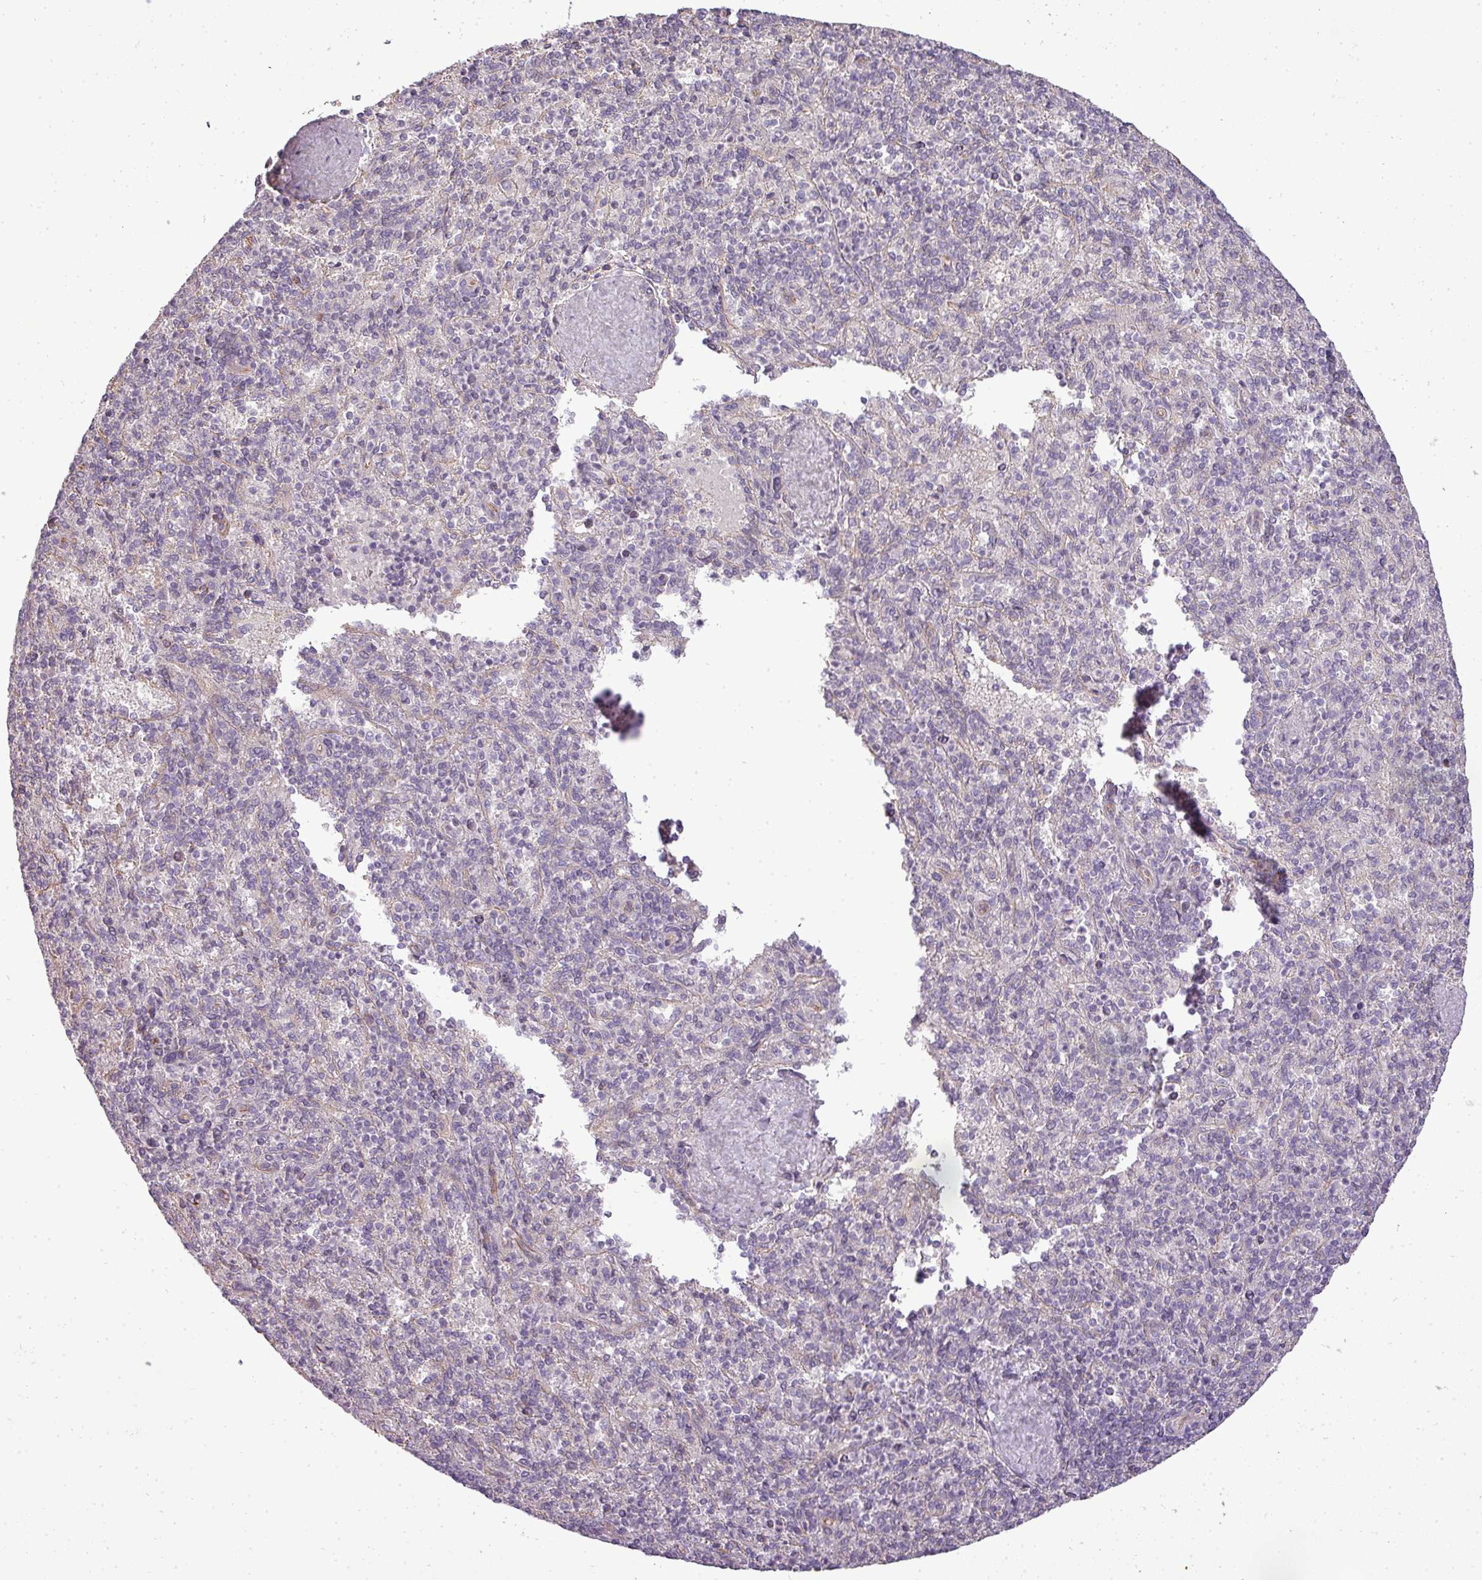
{"staining": {"intensity": "negative", "quantity": "none", "location": "none"}, "tissue": "spleen", "cell_type": "Cells in red pulp", "image_type": "normal", "snomed": [{"axis": "morphology", "description": "Normal tissue, NOS"}, {"axis": "topography", "description": "Spleen"}], "caption": "High power microscopy photomicrograph of an immunohistochemistry (IHC) image of unremarkable spleen, revealing no significant positivity in cells in red pulp.", "gene": "PDRG1", "patient": {"sex": "male", "age": 82}}